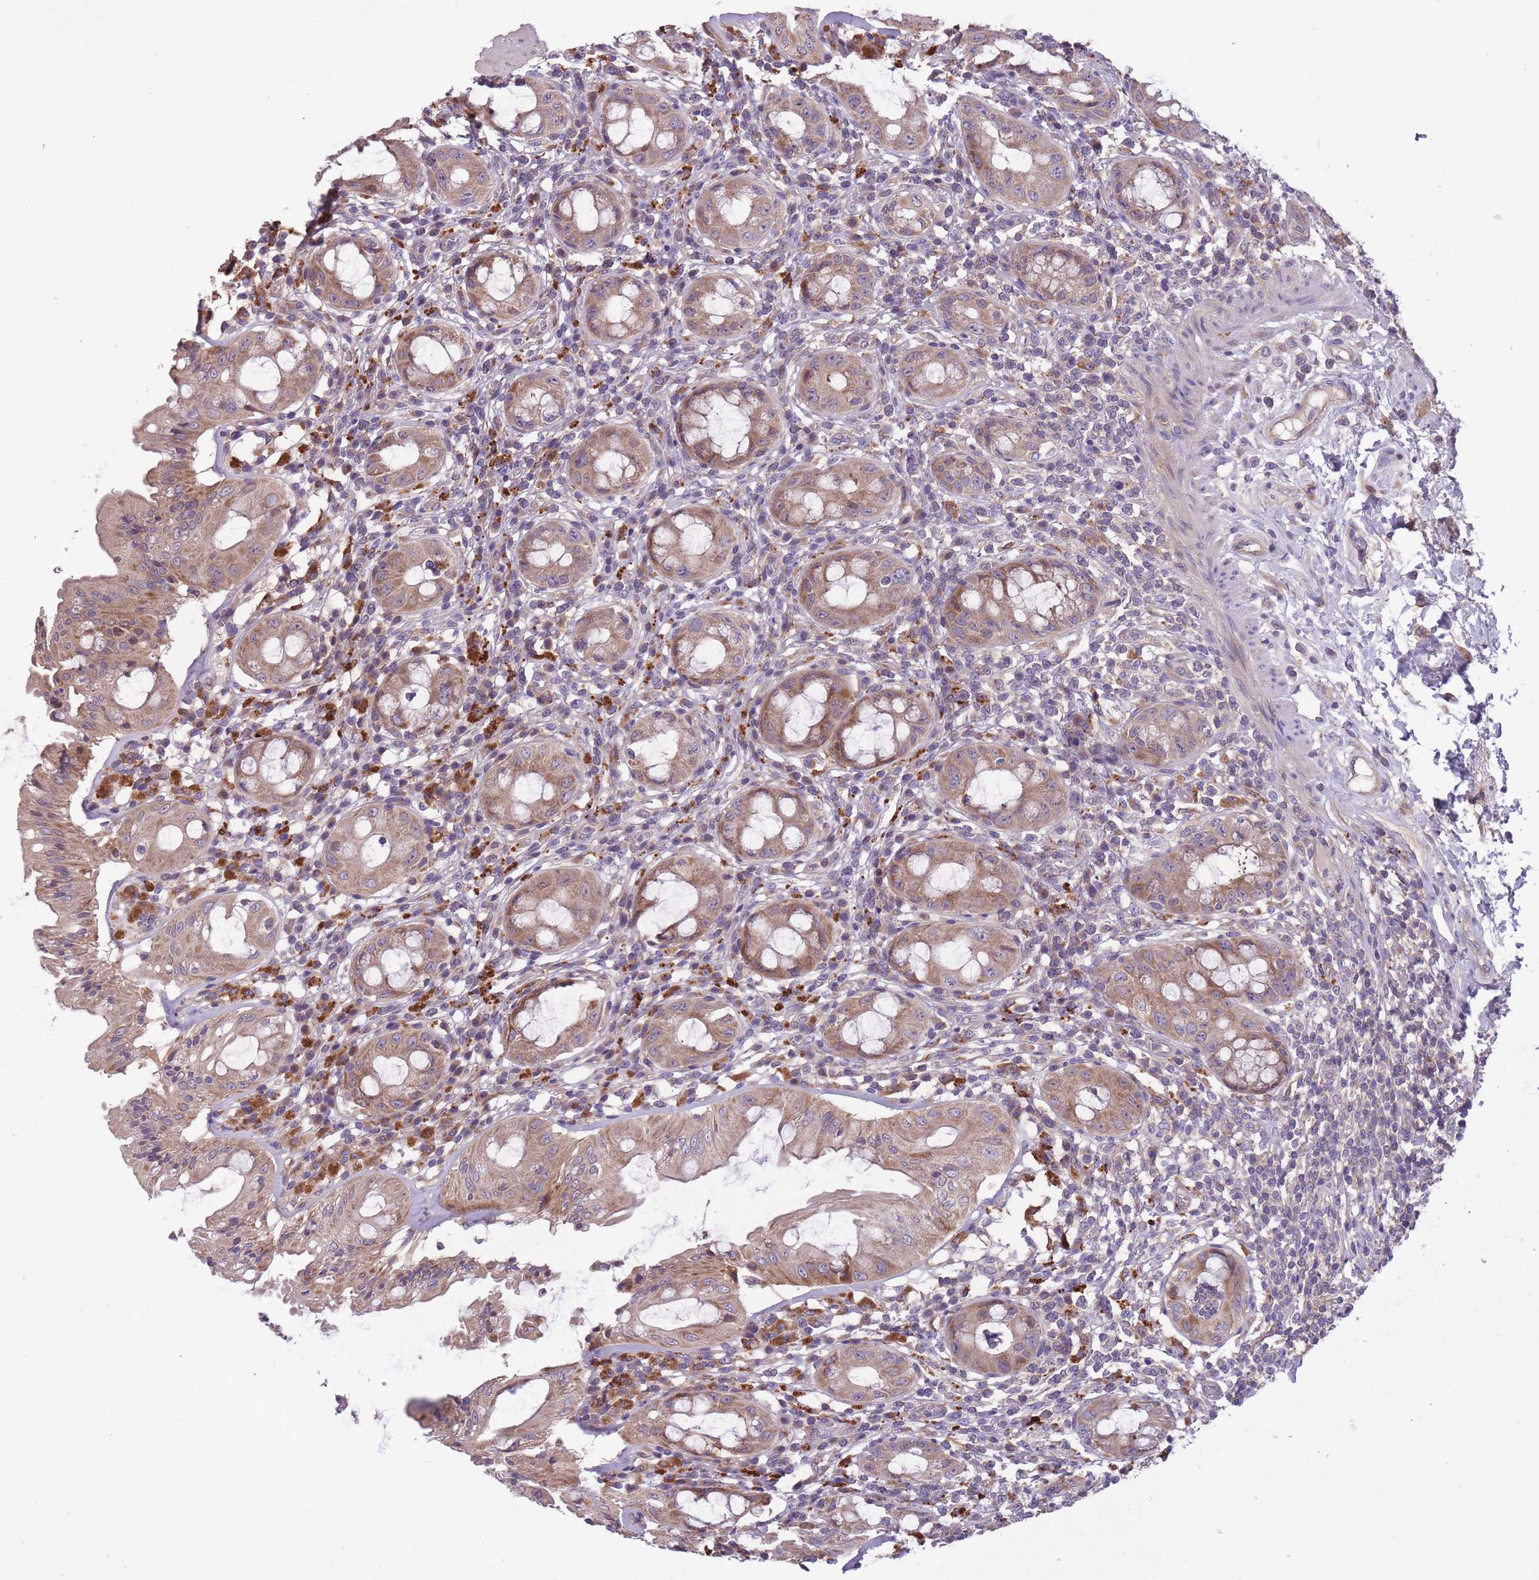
{"staining": {"intensity": "strong", "quantity": ">75%", "location": "cytoplasmic/membranous"}, "tissue": "rectum", "cell_type": "Glandular cells", "image_type": "normal", "snomed": [{"axis": "morphology", "description": "Normal tissue, NOS"}, {"axis": "topography", "description": "Rectum"}], "caption": "The immunohistochemical stain shows strong cytoplasmic/membranous staining in glandular cells of unremarkable rectum.", "gene": "ITPKC", "patient": {"sex": "female", "age": 57}}